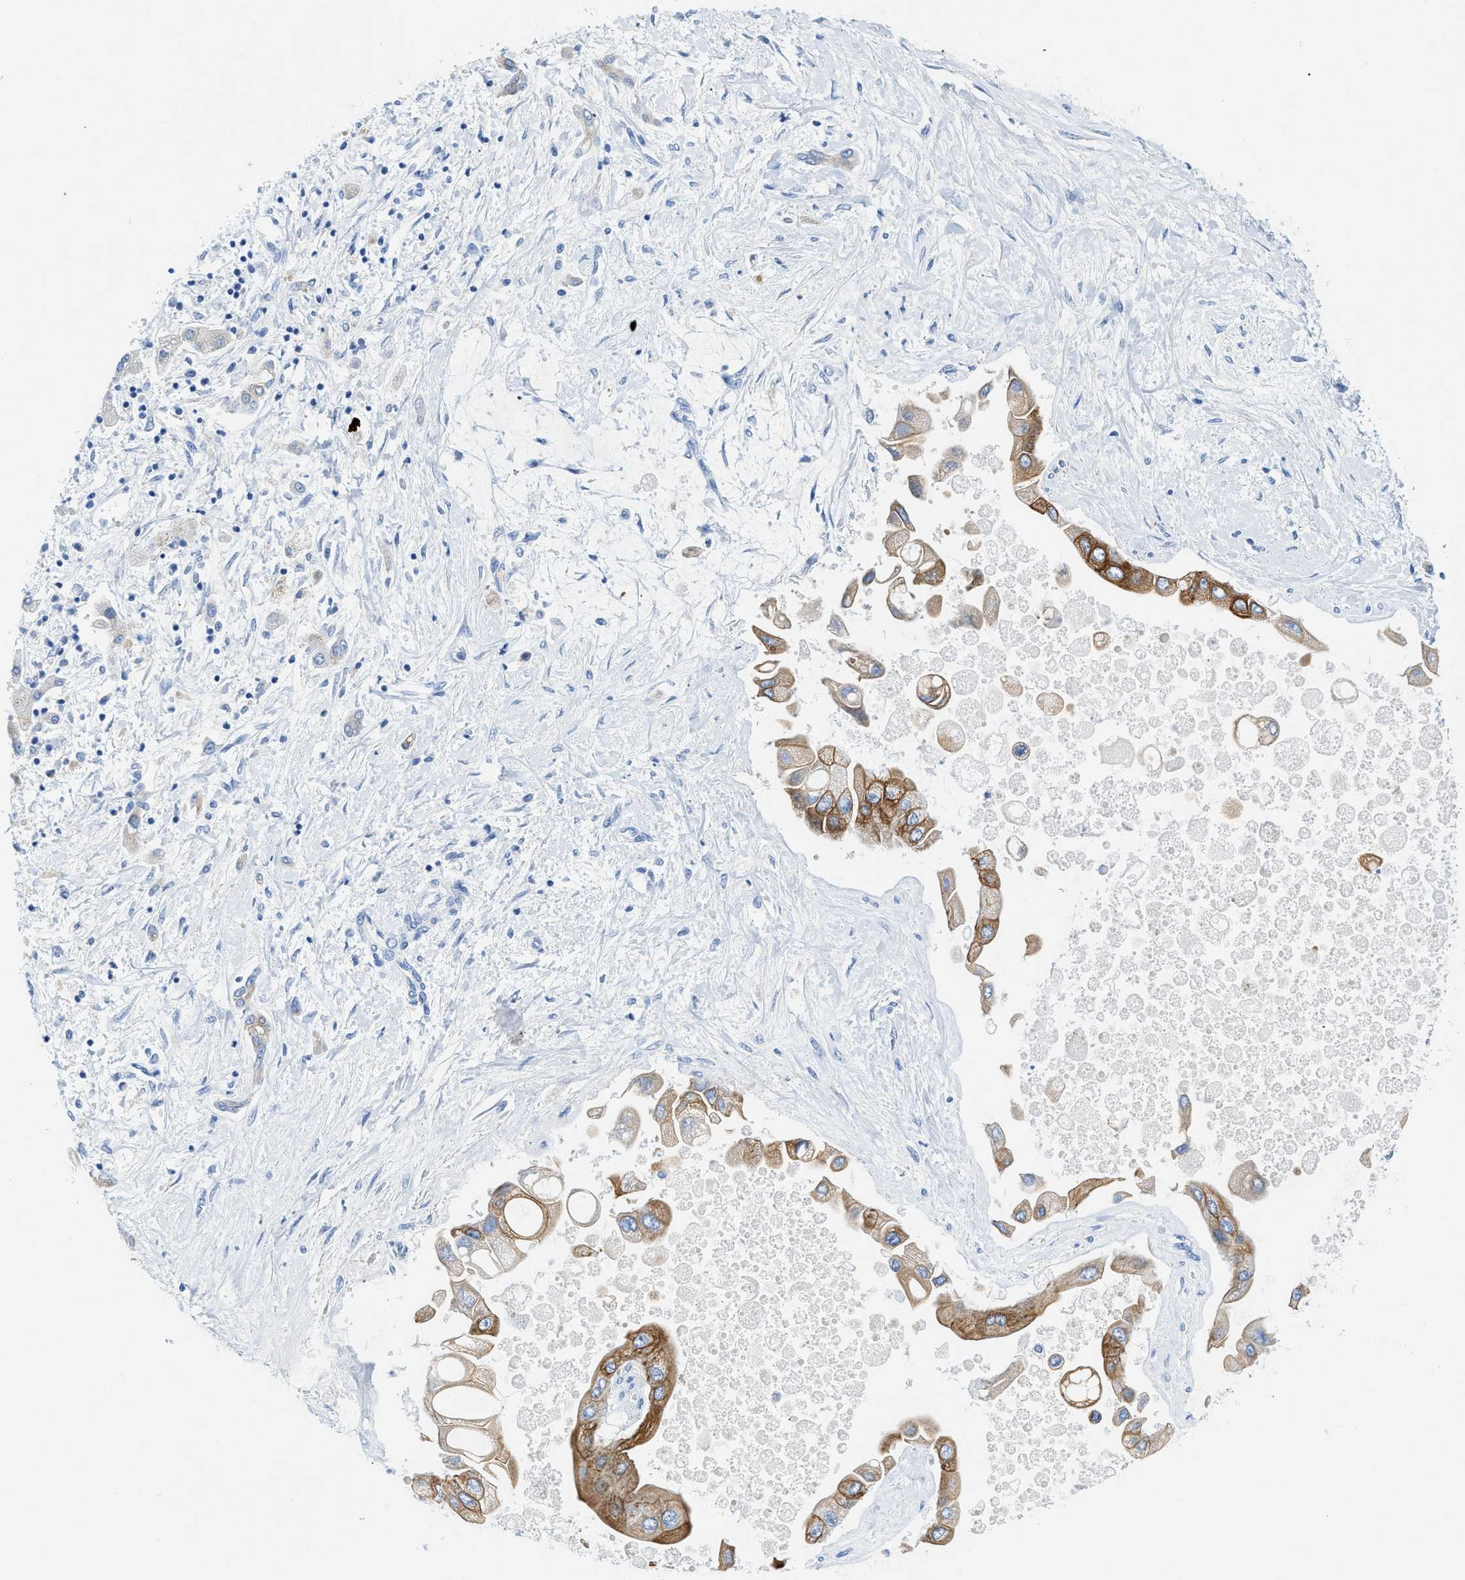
{"staining": {"intensity": "moderate", "quantity": ">75%", "location": "cytoplasmic/membranous"}, "tissue": "liver cancer", "cell_type": "Tumor cells", "image_type": "cancer", "snomed": [{"axis": "morphology", "description": "Cholangiocarcinoma"}, {"axis": "topography", "description": "Liver"}], "caption": "Approximately >75% of tumor cells in human liver cancer exhibit moderate cytoplasmic/membranous protein positivity as visualized by brown immunohistochemical staining.", "gene": "BPGM", "patient": {"sex": "male", "age": 50}}